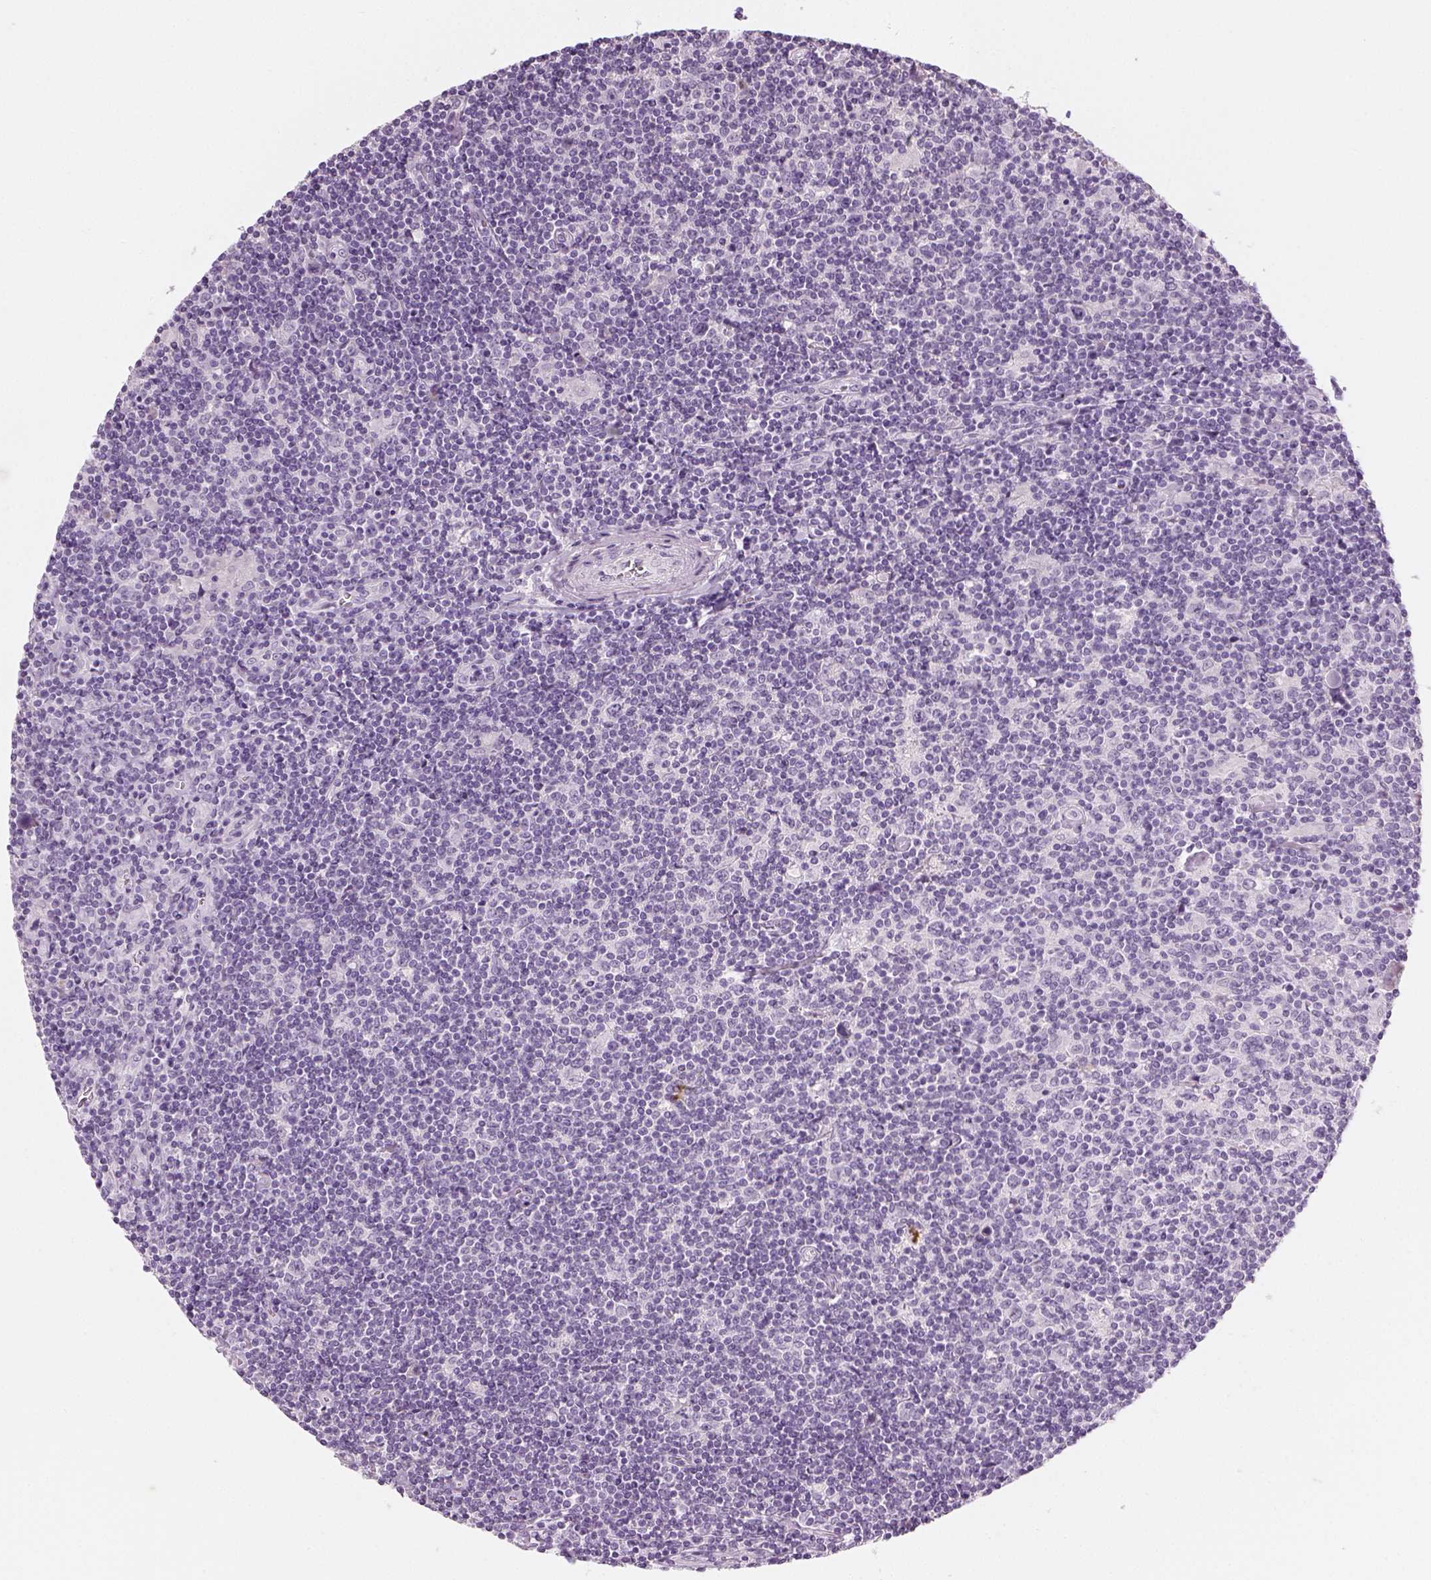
{"staining": {"intensity": "negative", "quantity": "none", "location": "none"}, "tissue": "lymphoma", "cell_type": "Tumor cells", "image_type": "cancer", "snomed": [{"axis": "morphology", "description": "Hodgkin's disease, NOS"}, {"axis": "topography", "description": "Lymph node"}], "caption": "The immunohistochemistry (IHC) photomicrograph has no significant staining in tumor cells of lymphoma tissue.", "gene": "TH", "patient": {"sex": "male", "age": 40}}